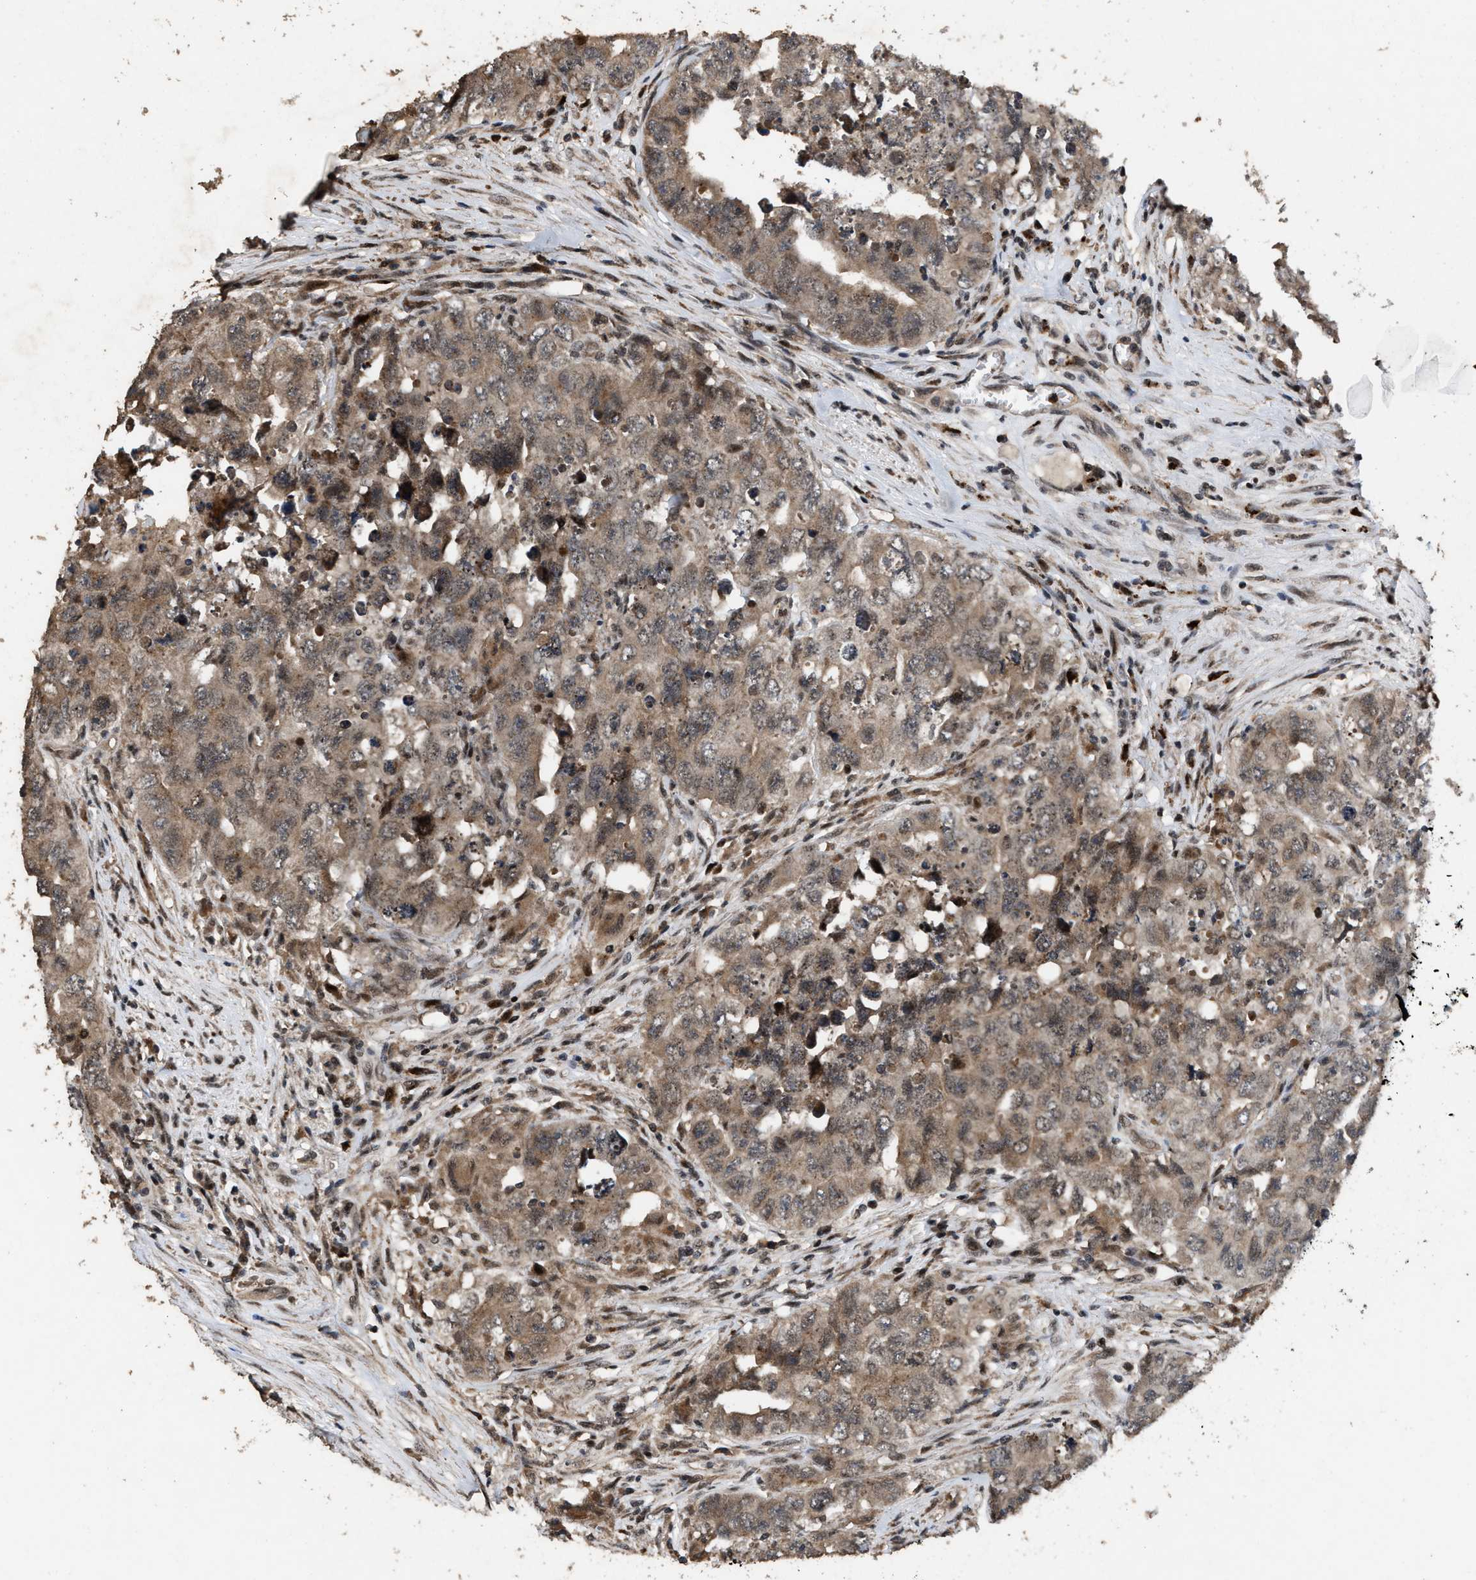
{"staining": {"intensity": "weak", "quantity": ">75%", "location": "cytoplasmic/membranous"}, "tissue": "testis cancer", "cell_type": "Tumor cells", "image_type": "cancer", "snomed": [{"axis": "morphology", "description": "Seminoma, NOS"}, {"axis": "morphology", "description": "Carcinoma, Embryonal, NOS"}, {"axis": "topography", "description": "Testis"}], "caption": "A low amount of weak cytoplasmic/membranous staining is identified in about >75% of tumor cells in testis embryonal carcinoma tissue.", "gene": "HAUS6", "patient": {"sex": "male", "age": 43}}